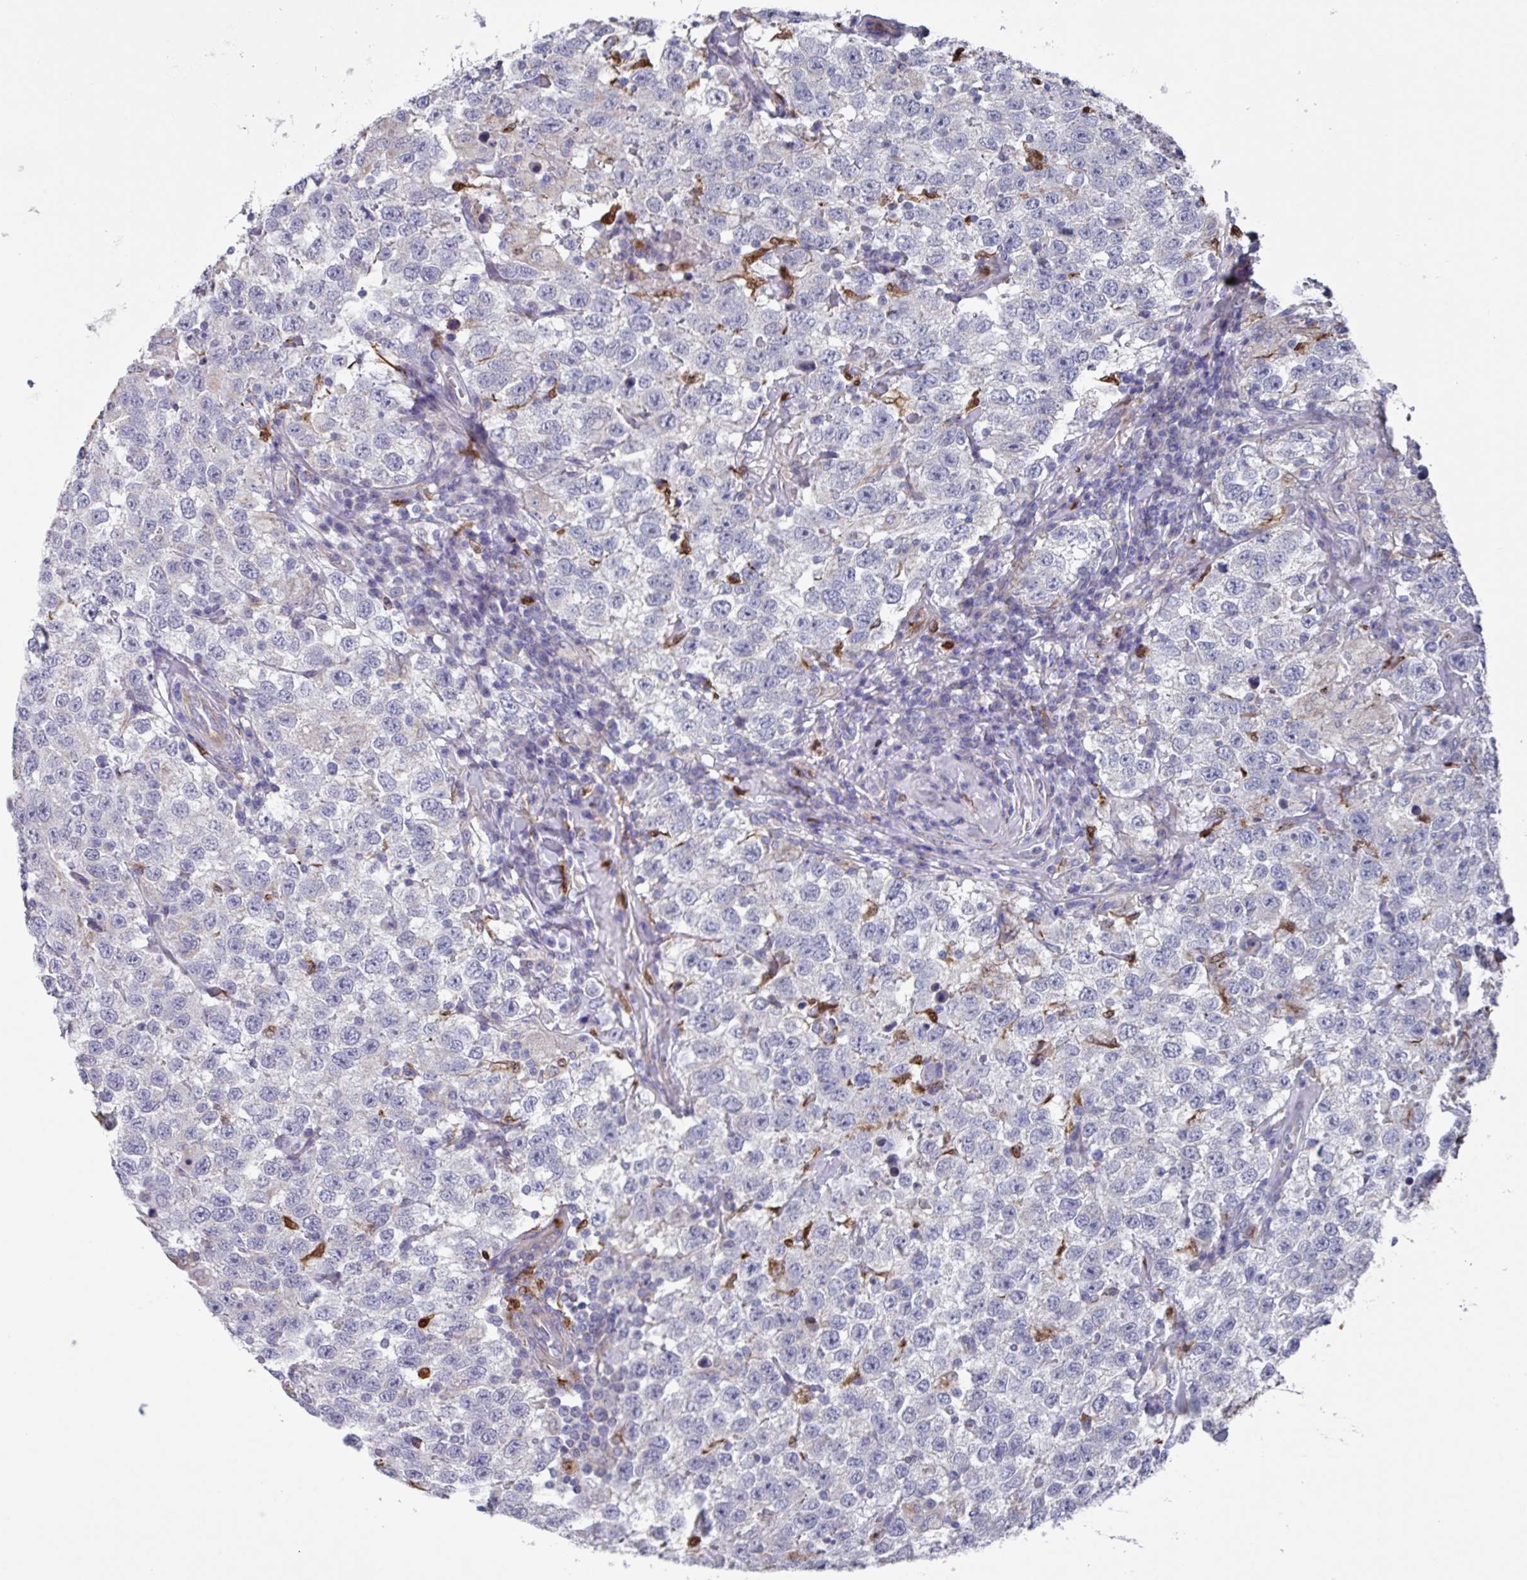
{"staining": {"intensity": "negative", "quantity": "none", "location": "none"}, "tissue": "testis cancer", "cell_type": "Tumor cells", "image_type": "cancer", "snomed": [{"axis": "morphology", "description": "Seminoma, NOS"}, {"axis": "topography", "description": "Testis"}], "caption": "Micrograph shows no protein expression in tumor cells of testis cancer (seminoma) tissue. Brightfield microscopy of immunohistochemistry (IHC) stained with DAB (brown) and hematoxylin (blue), captured at high magnification.", "gene": "UQCC2", "patient": {"sex": "male", "age": 41}}